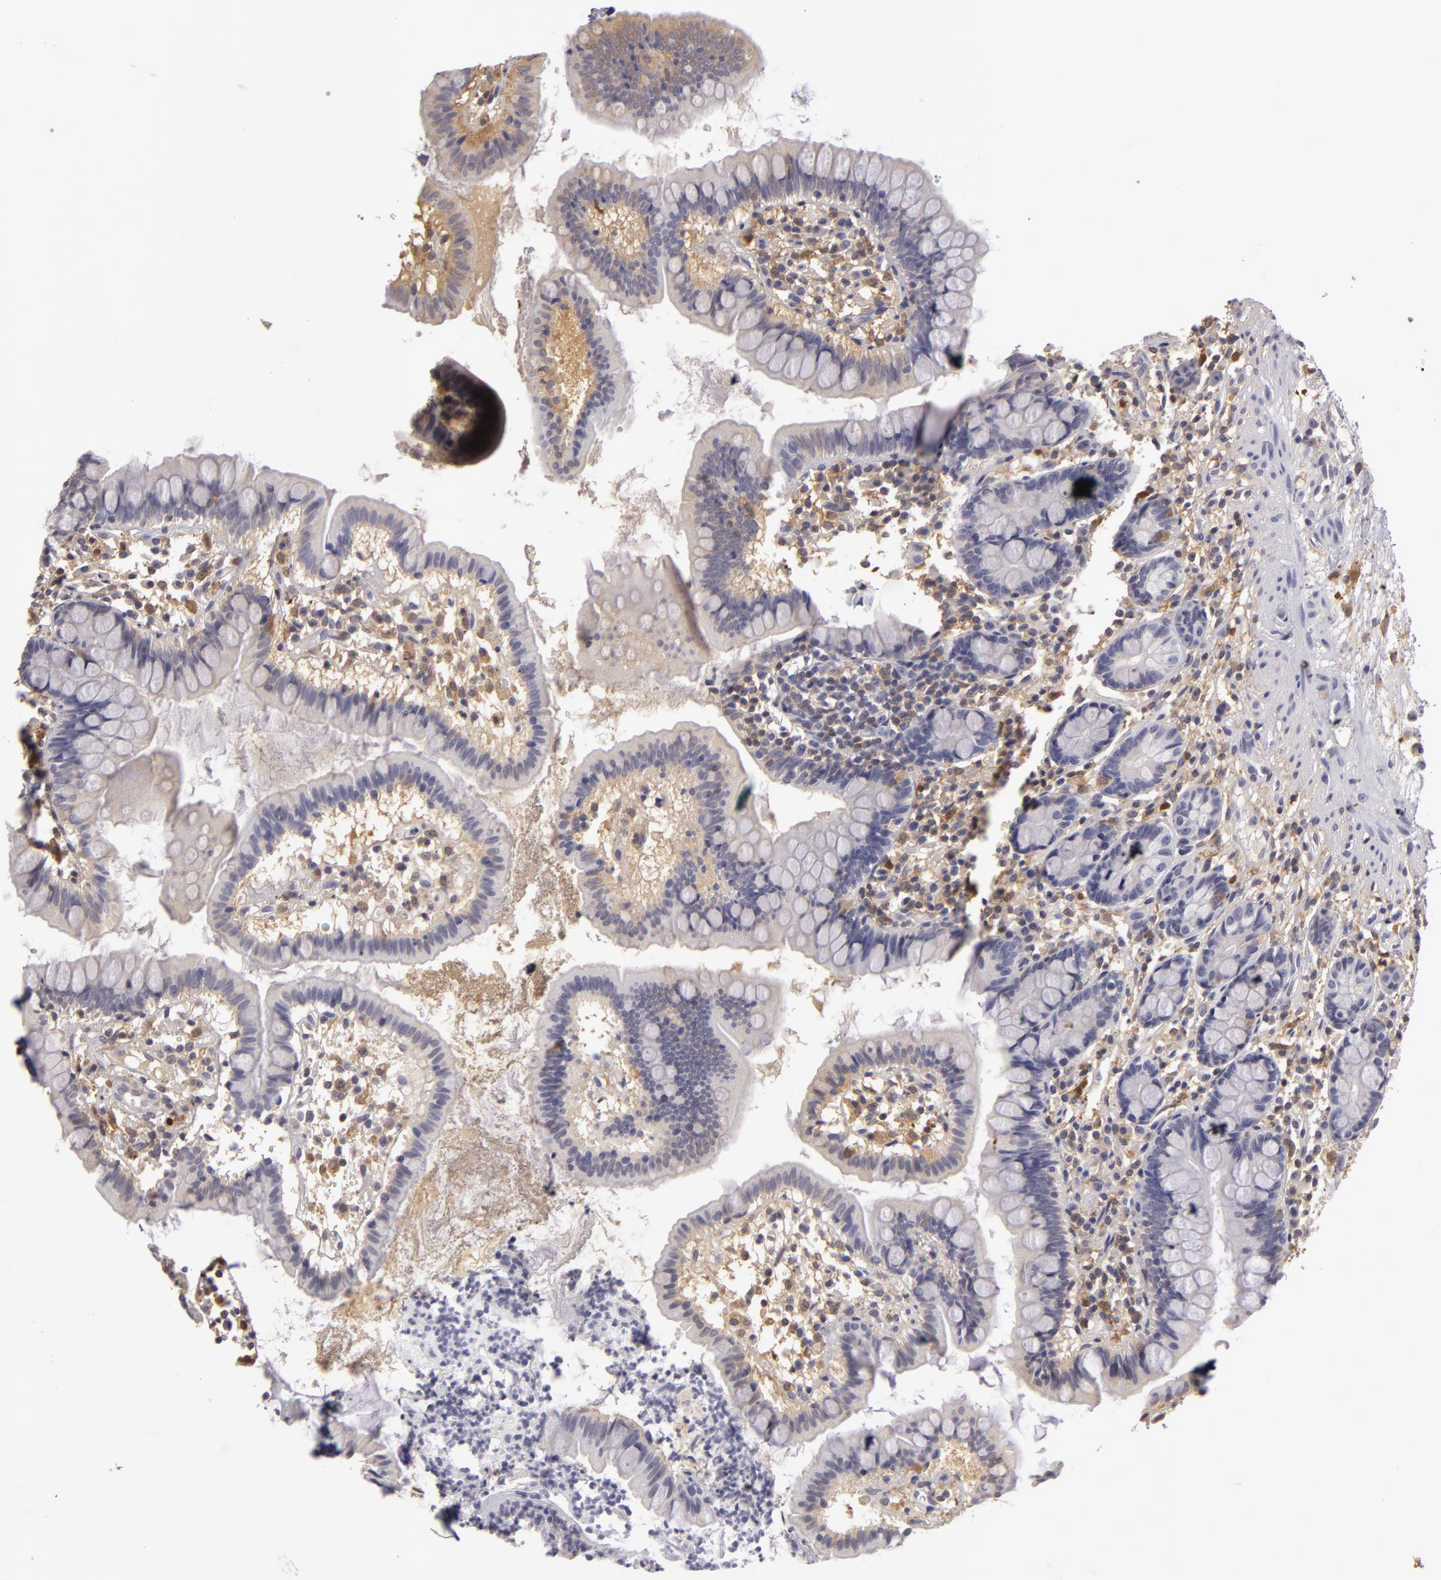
{"staining": {"intensity": "negative", "quantity": "none", "location": "none"}, "tissue": "small intestine", "cell_type": "Glandular cells", "image_type": "normal", "snomed": [{"axis": "morphology", "description": "Normal tissue, NOS"}, {"axis": "topography", "description": "Small intestine"}], "caption": "Photomicrograph shows no protein positivity in glandular cells of benign small intestine.", "gene": "GNPDA1", "patient": {"sex": "female", "age": 51}}